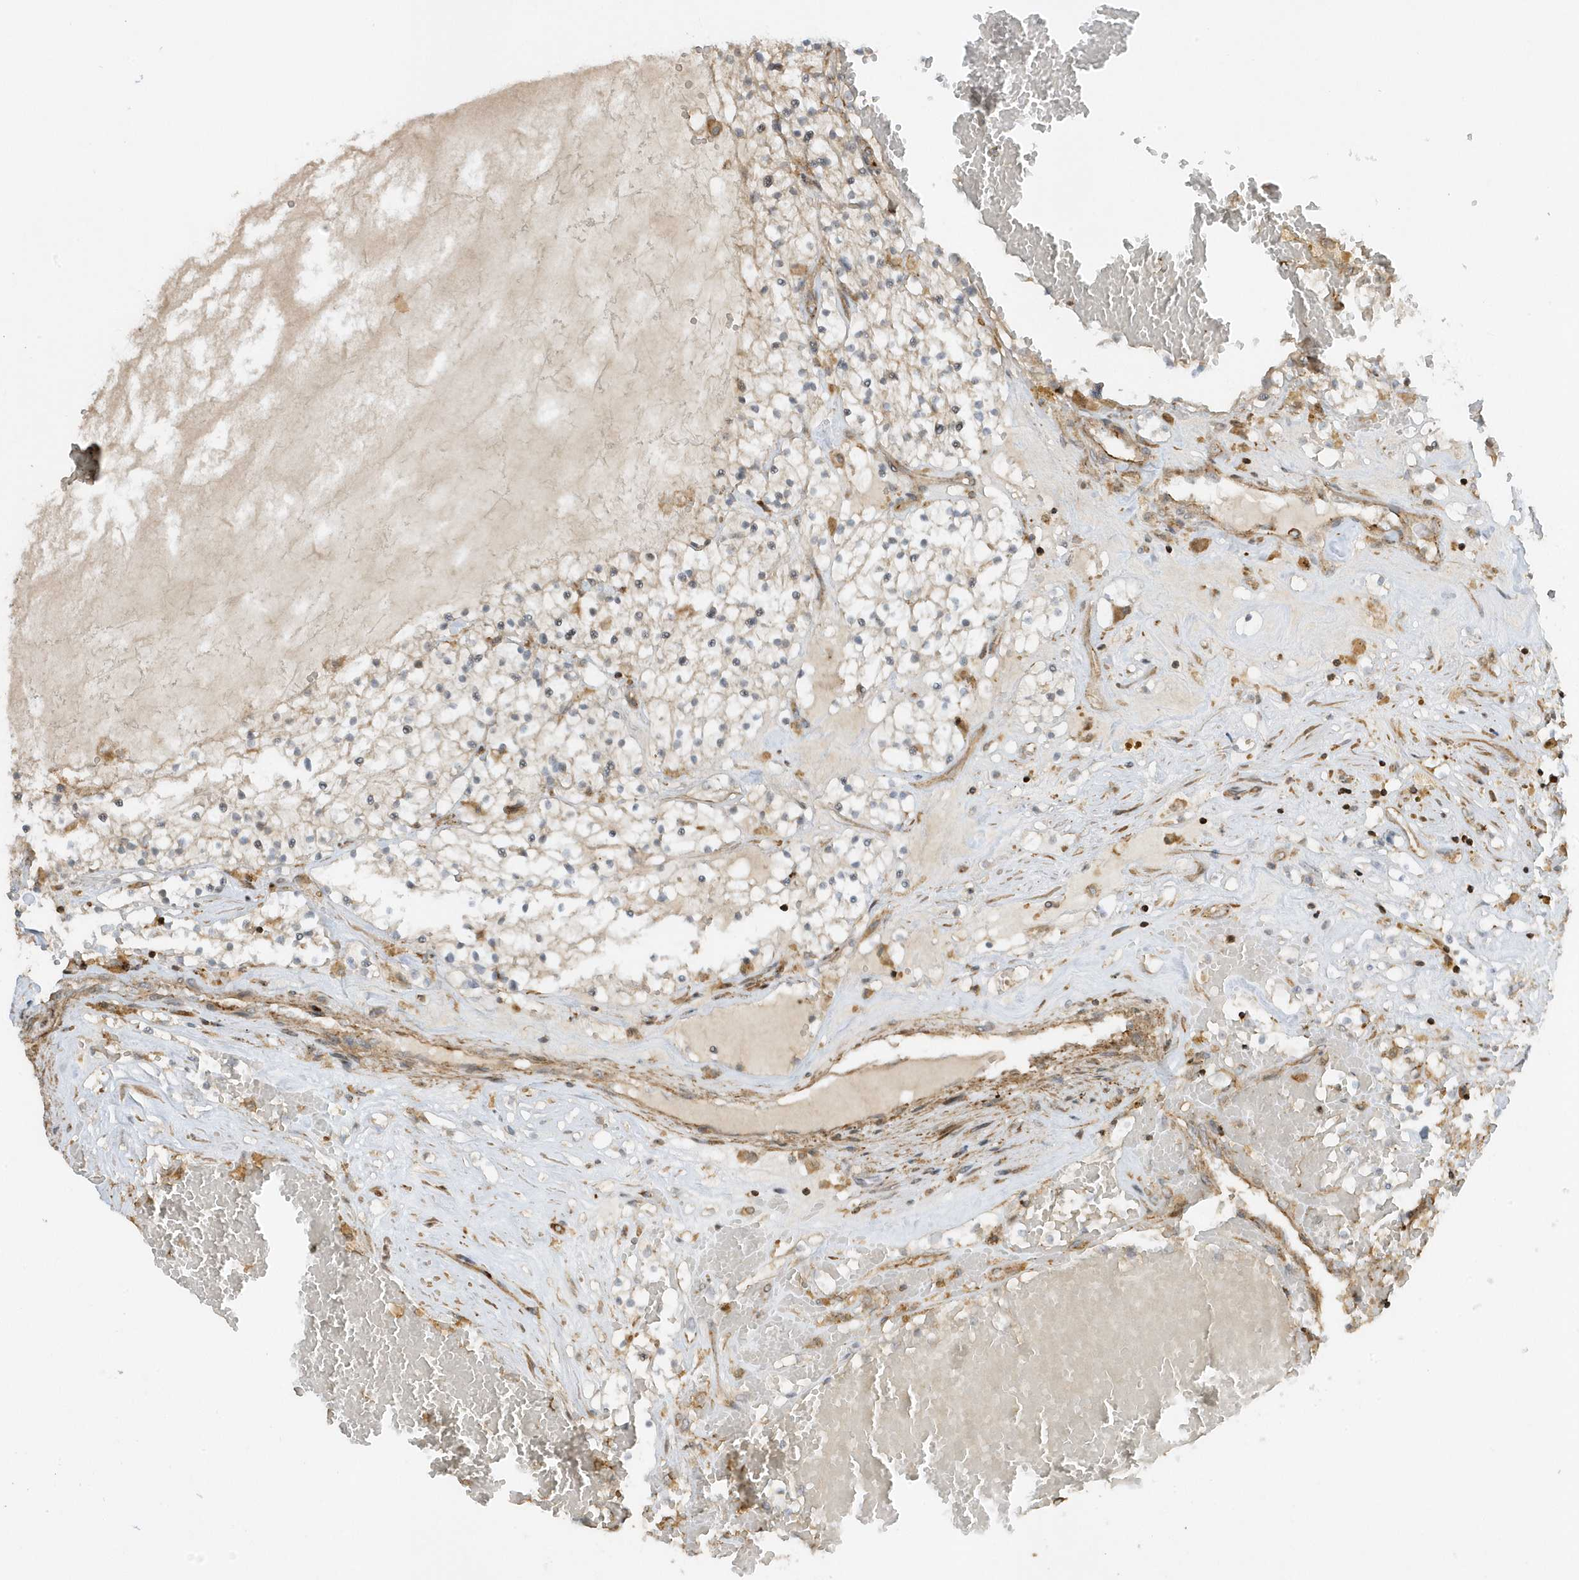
{"staining": {"intensity": "weak", "quantity": "<25%", "location": "cytoplasmic/membranous"}, "tissue": "renal cancer", "cell_type": "Tumor cells", "image_type": "cancer", "snomed": [{"axis": "morphology", "description": "Normal tissue, NOS"}, {"axis": "morphology", "description": "Adenocarcinoma, NOS"}, {"axis": "topography", "description": "Kidney"}], "caption": "Renal cancer (adenocarcinoma) was stained to show a protein in brown. There is no significant positivity in tumor cells. (Stains: DAB (3,3'-diaminobenzidine) IHC with hematoxylin counter stain, Microscopy: brightfield microscopy at high magnification).", "gene": "ZBTB8A", "patient": {"sex": "male", "age": 68}}